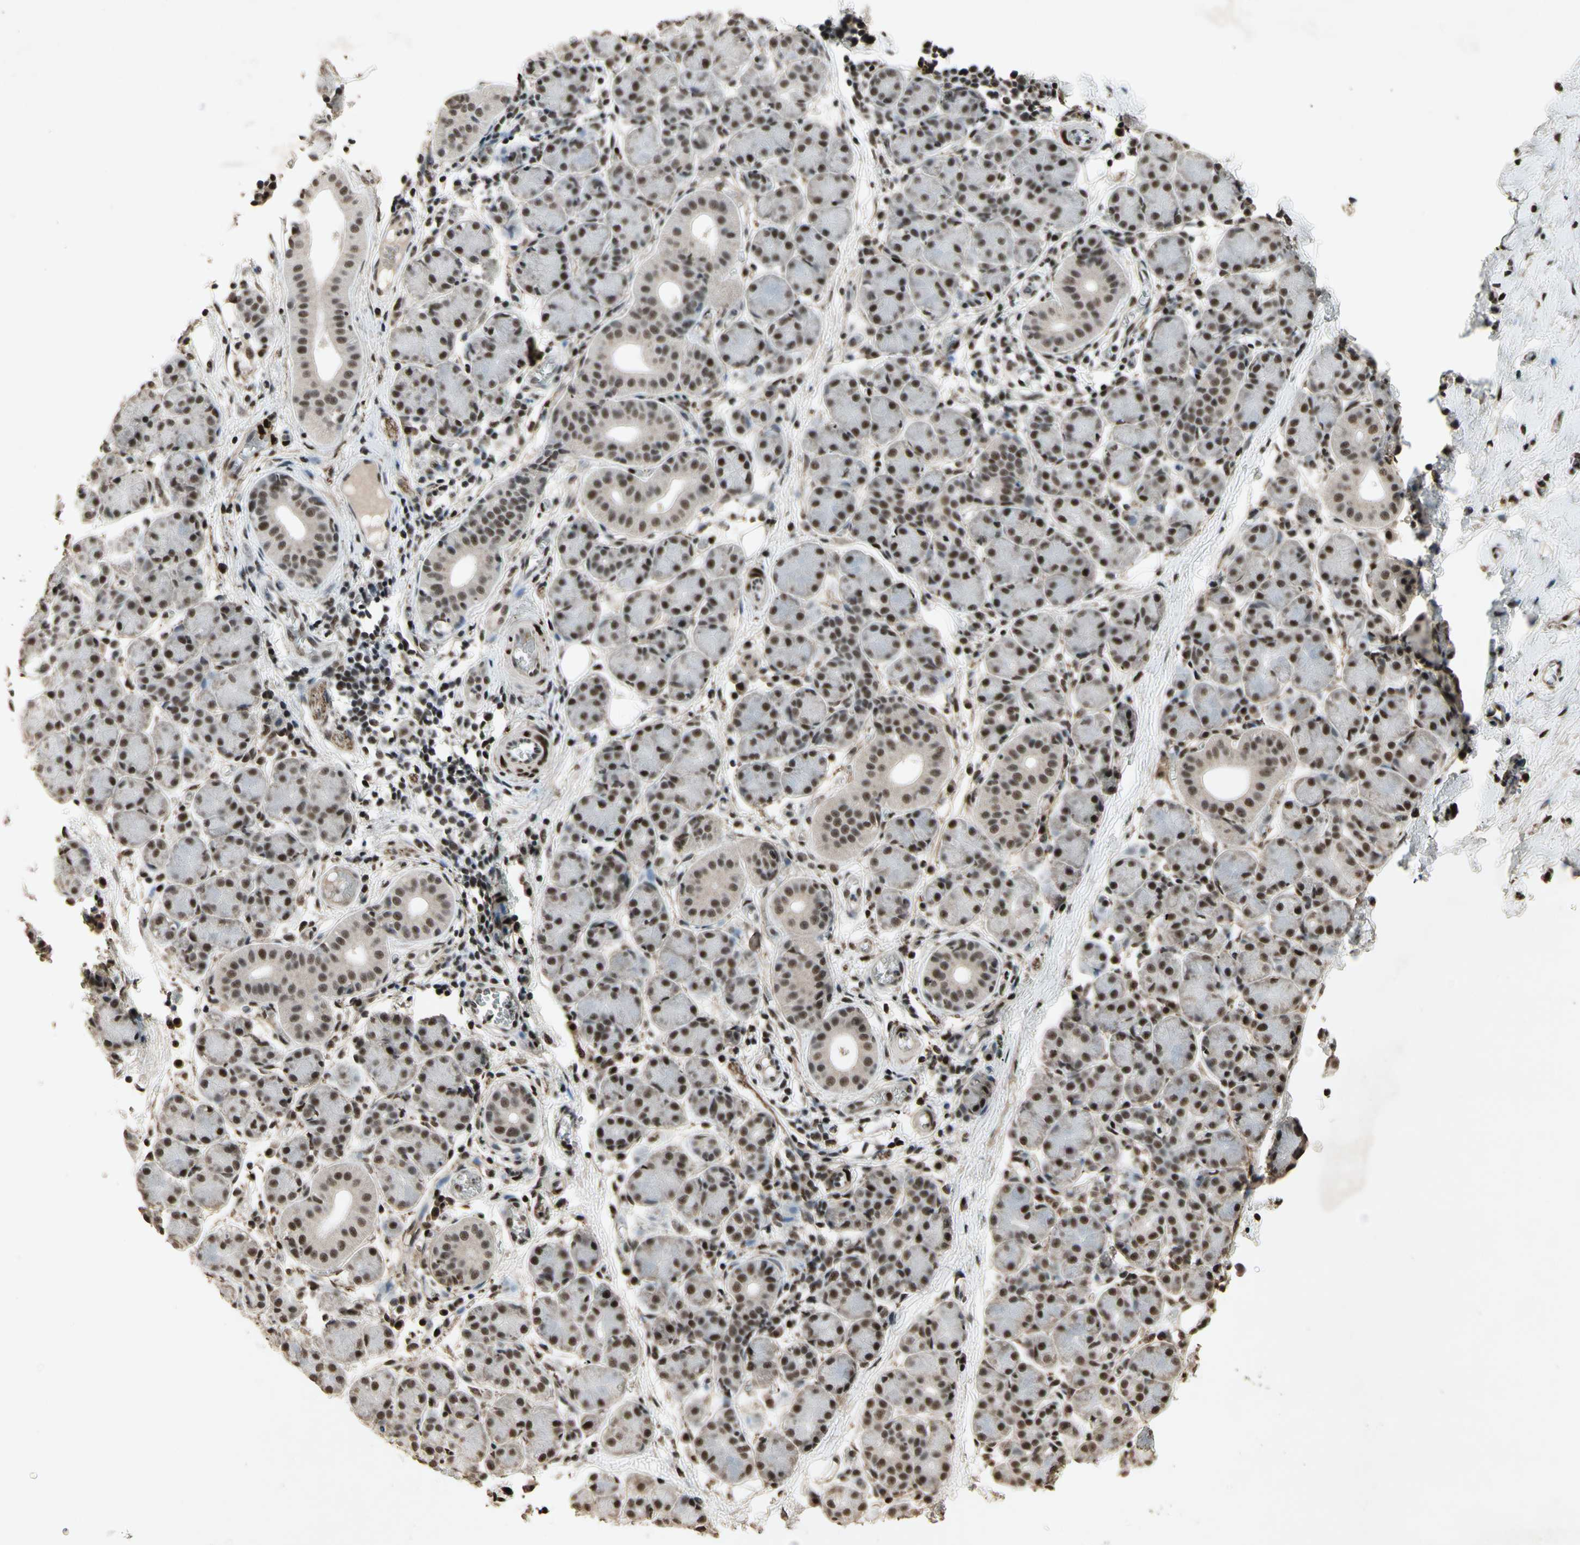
{"staining": {"intensity": "strong", "quantity": ">75%", "location": "nuclear"}, "tissue": "salivary gland", "cell_type": "Glandular cells", "image_type": "normal", "snomed": [{"axis": "morphology", "description": "Normal tissue, NOS"}, {"axis": "morphology", "description": "Inflammation, NOS"}, {"axis": "topography", "description": "Lymph node"}, {"axis": "topography", "description": "Salivary gland"}], "caption": "Immunohistochemical staining of normal salivary gland shows >75% levels of strong nuclear protein staining in about >75% of glandular cells. (DAB IHC, brown staining for protein, blue staining for nuclei).", "gene": "TBX2", "patient": {"sex": "male", "age": 3}}